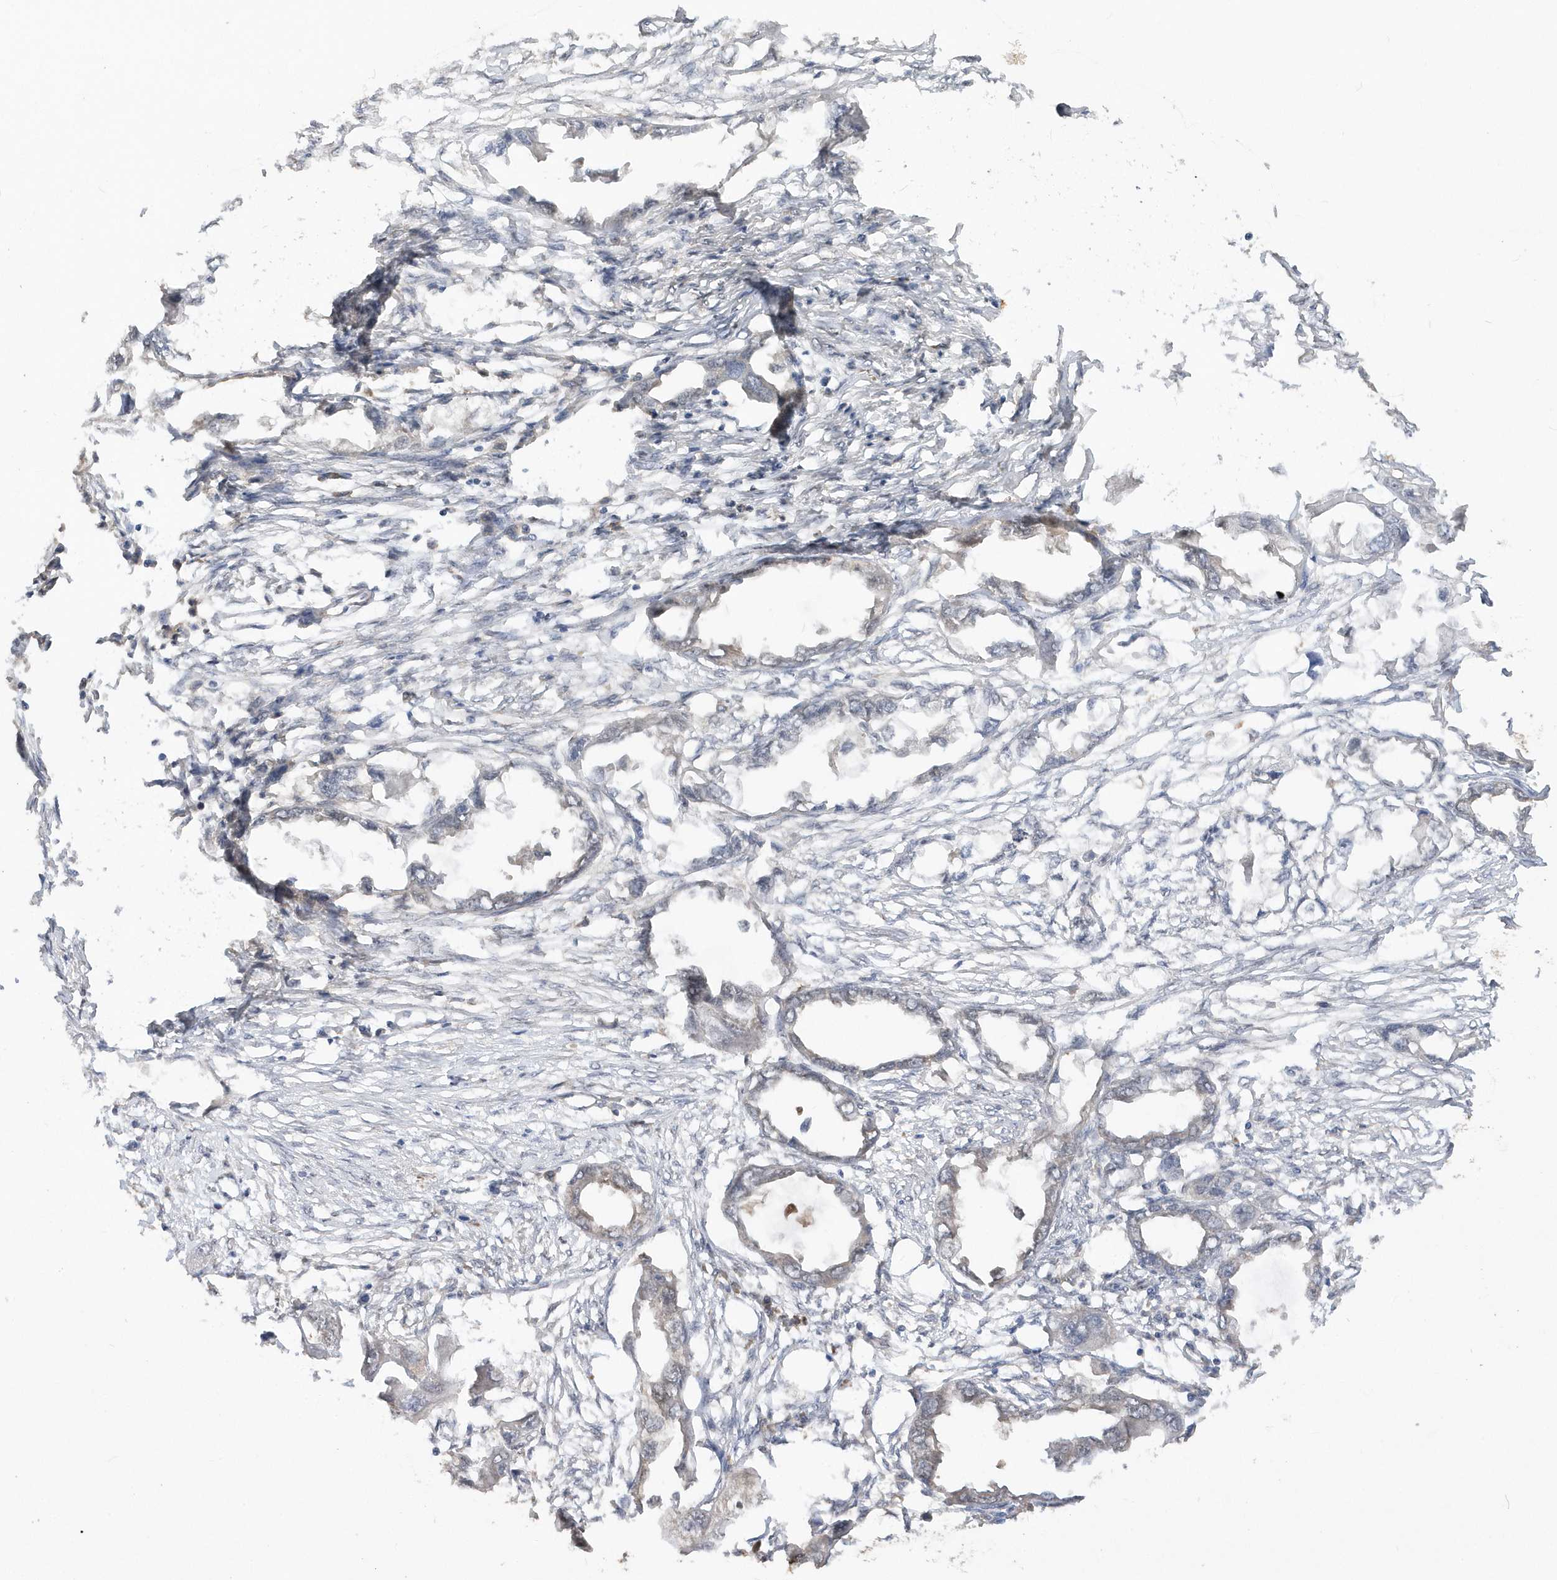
{"staining": {"intensity": "negative", "quantity": "none", "location": "none"}, "tissue": "endometrial cancer", "cell_type": "Tumor cells", "image_type": "cancer", "snomed": [{"axis": "morphology", "description": "Adenocarcinoma, NOS"}, {"axis": "morphology", "description": "Adenocarcinoma, metastatic, NOS"}, {"axis": "topography", "description": "Adipose tissue"}, {"axis": "topography", "description": "Endometrium"}], "caption": "High magnification brightfield microscopy of endometrial adenocarcinoma stained with DAB (3,3'-diaminobenzidine) (brown) and counterstained with hematoxylin (blue): tumor cells show no significant expression.", "gene": "RPE", "patient": {"sex": "female", "age": 67}}